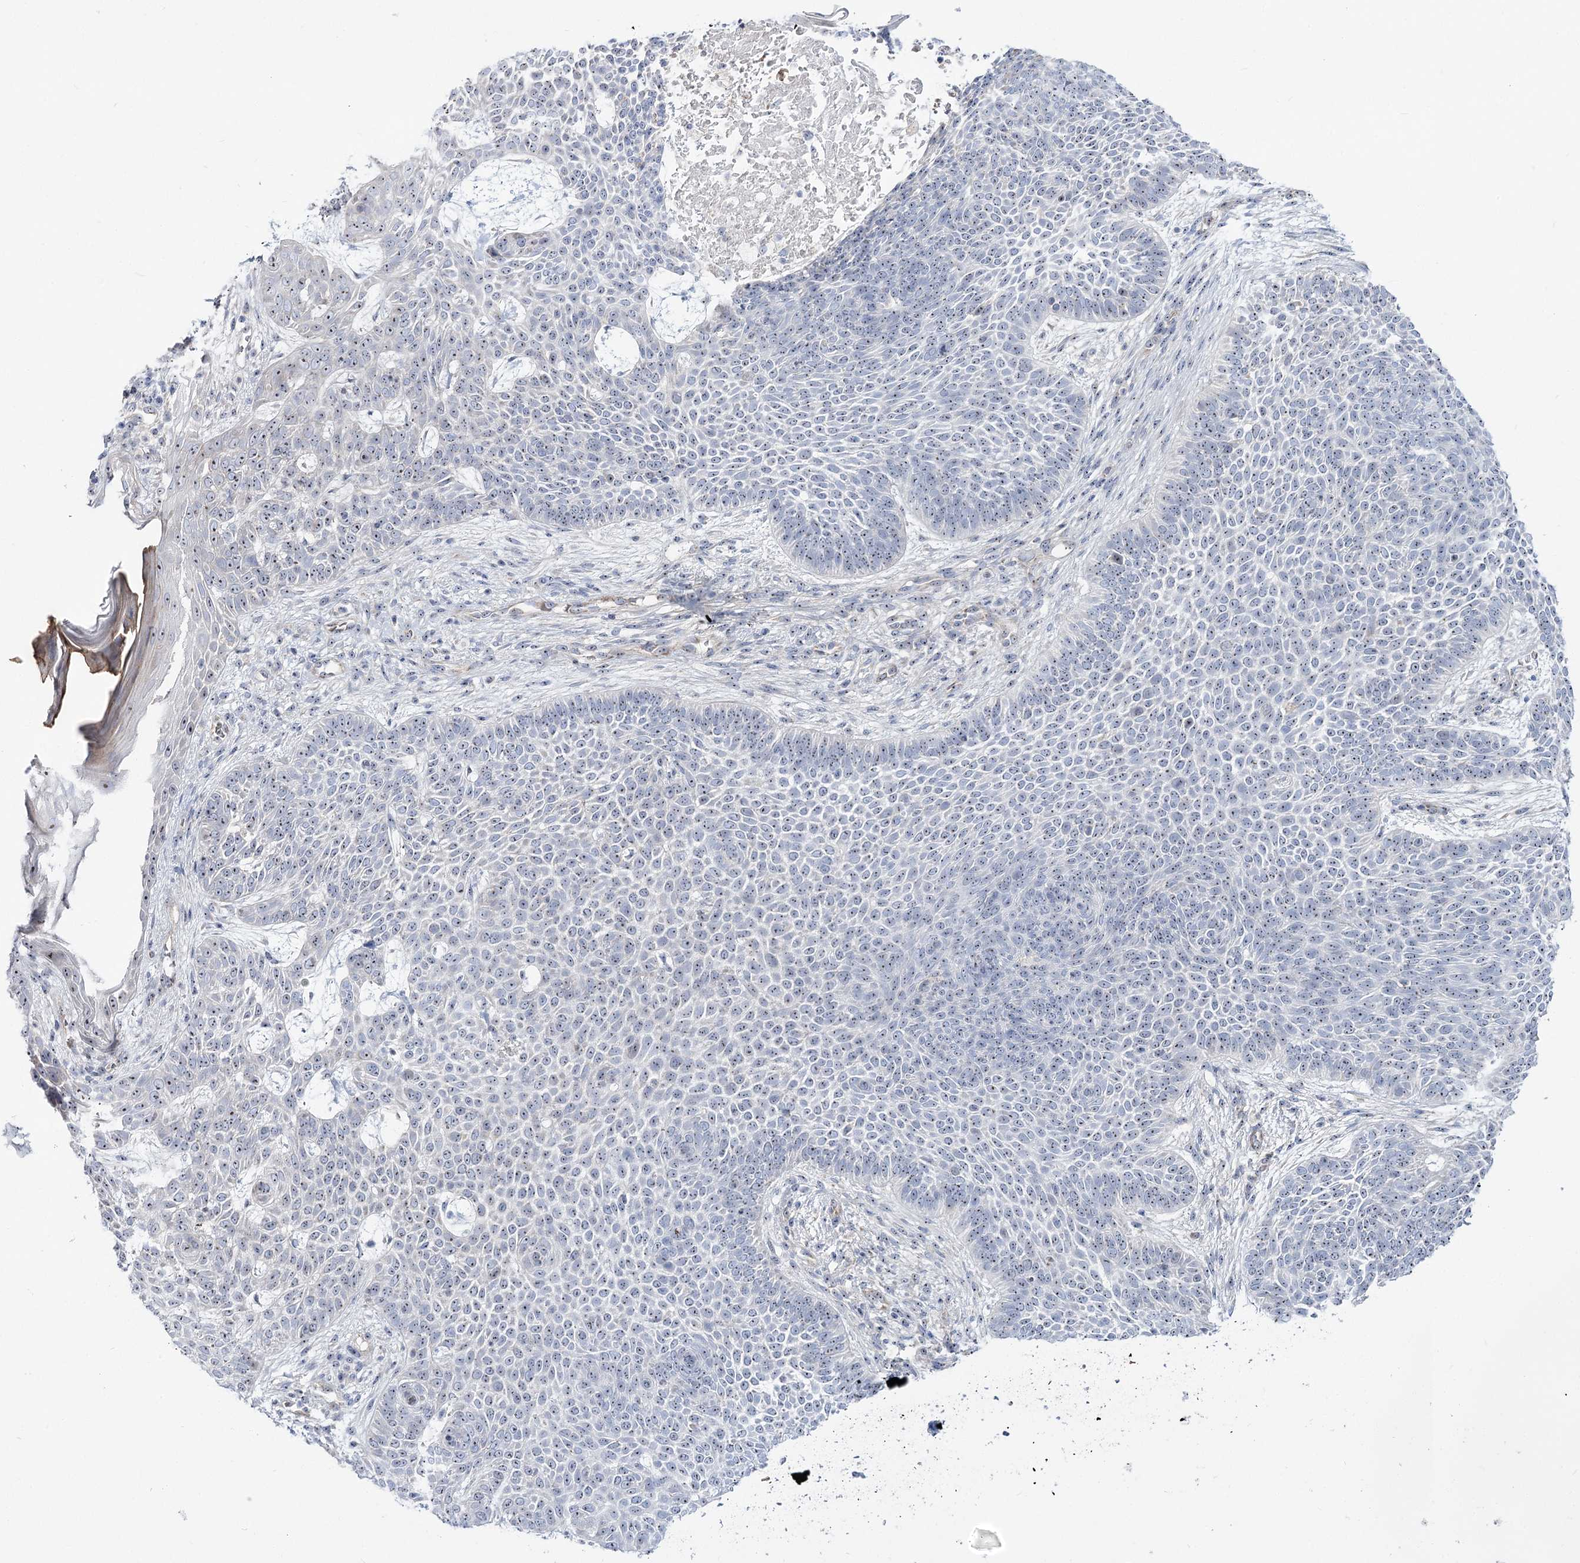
{"staining": {"intensity": "weak", "quantity": "25%-75%", "location": "nuclear"}, "tissue": "skin cancer", "cell_type": "Tumor cells", "image_type": "cancer", "snomed": [{"axis": "morphology", "description": "Basal cell carcinoma"}, {"axis": "topography", "description": "Skin"}], "caption": "The micrograph shows immunohistochemical staining of skin basal cell carcinoma. There is weak nuclear expression is present in about 25%-75% of tumor cells.", "gene": "SUOX", "patient": {"sex": "male", "age": 85}}